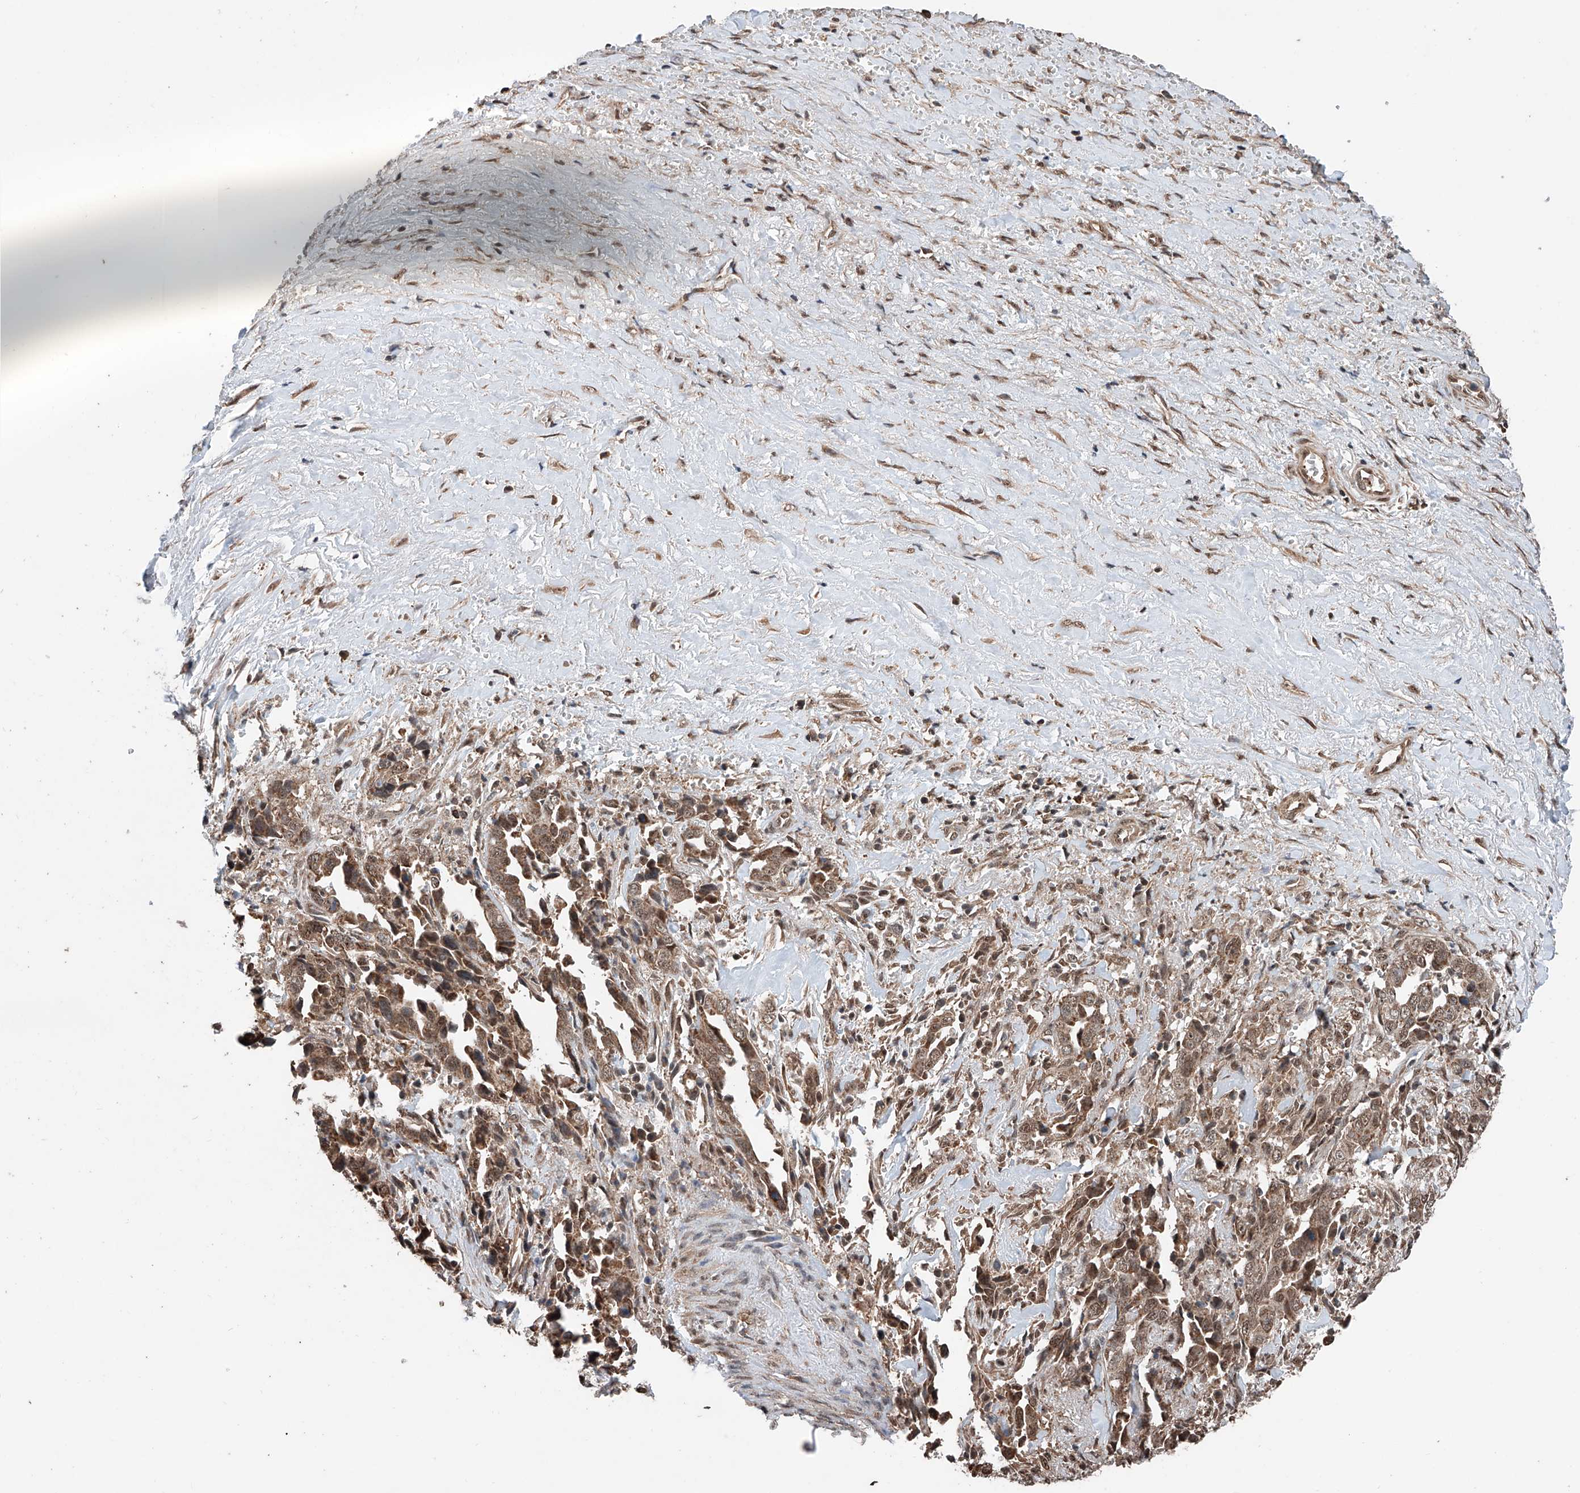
{"staining": {"intensity": "moderate", "quantity": ">75%", "location": "cytoplasmic/membranous,nuclear"}, "tissue": "liver cancer", "cell_type": "Tumor cells", "image_type": "cancer", "snomed": [{"axis": "morphology", "description": "Cholangiocarcinoma"}, {"axis": "topography", "description": "Liver"}], "caption": "Immunohistochemical staining of human liver cholangiocarcinoma reveals medium levels of moderate cytoplasmic/membranous and nuclear staining in approximately >75% of tumor cells. (DAB IHC, brown staining for protein, blue staining for nuclei).", "gene": "ZNF445", "patient": {"sex": "female", "age": 79}}